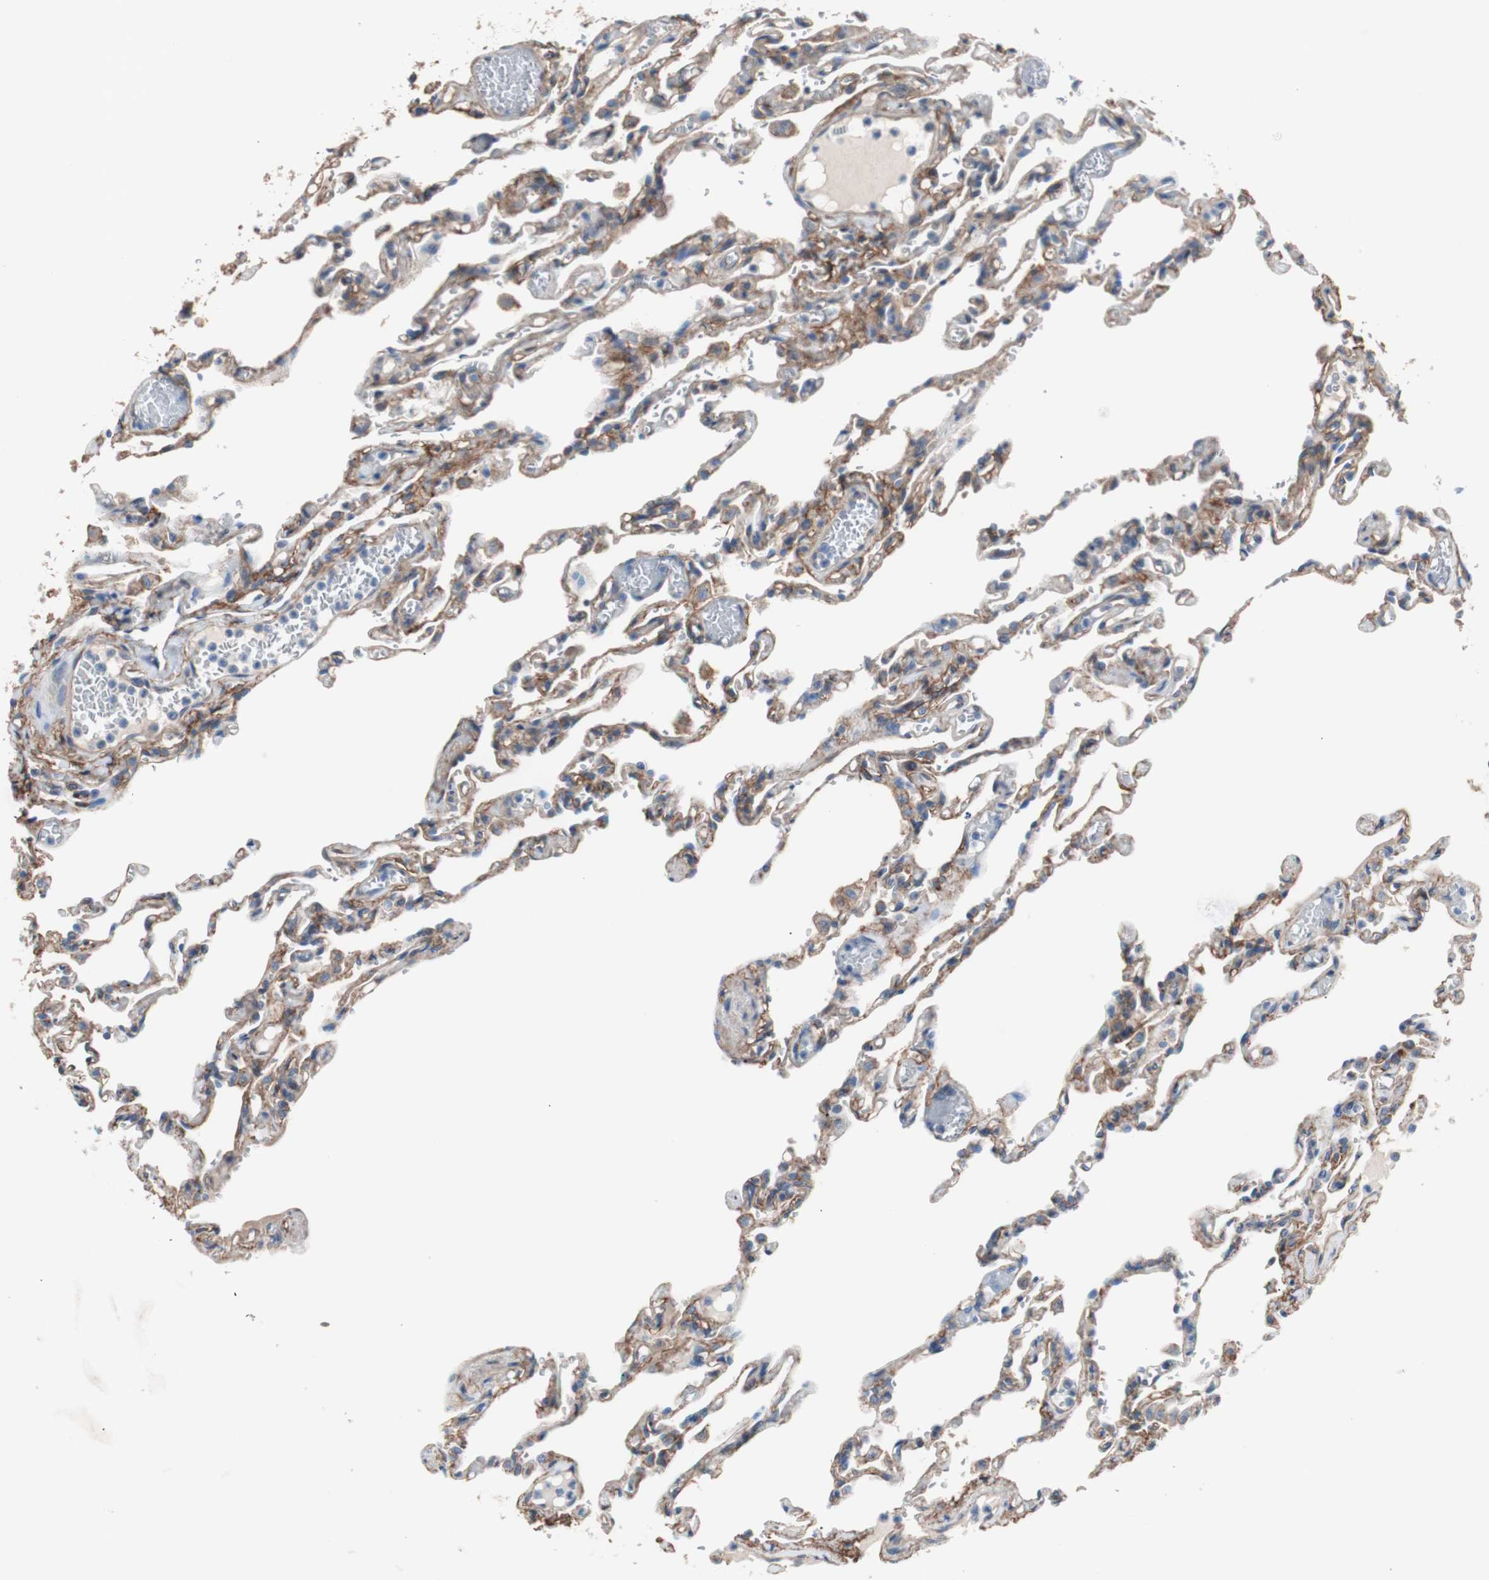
{"staining": {"intensity": "moderate", "quantity": ">75%", "location": "cytoplasmic/membranous"}, "tissue": "lung", "cell_type": "Alveolar cells", "image_type": "normal", "snomed": [{"axis": "morphology", "description": "Normal tissue, NOS"}, {"axis": "topography", "description": "Lung"}], "caption": "Benign lung was stained to show a protein in brown. There is medium levels of moderate cytoplasmic/membranous positivity in approximately >75% of alveolar cells. The staining was performed using DAB, with brown indicating positive protein expression. Nuclei are stained blue with hematoxylin.", "gene": "CD81", "patient": {"sex": "male", "age": 21}}